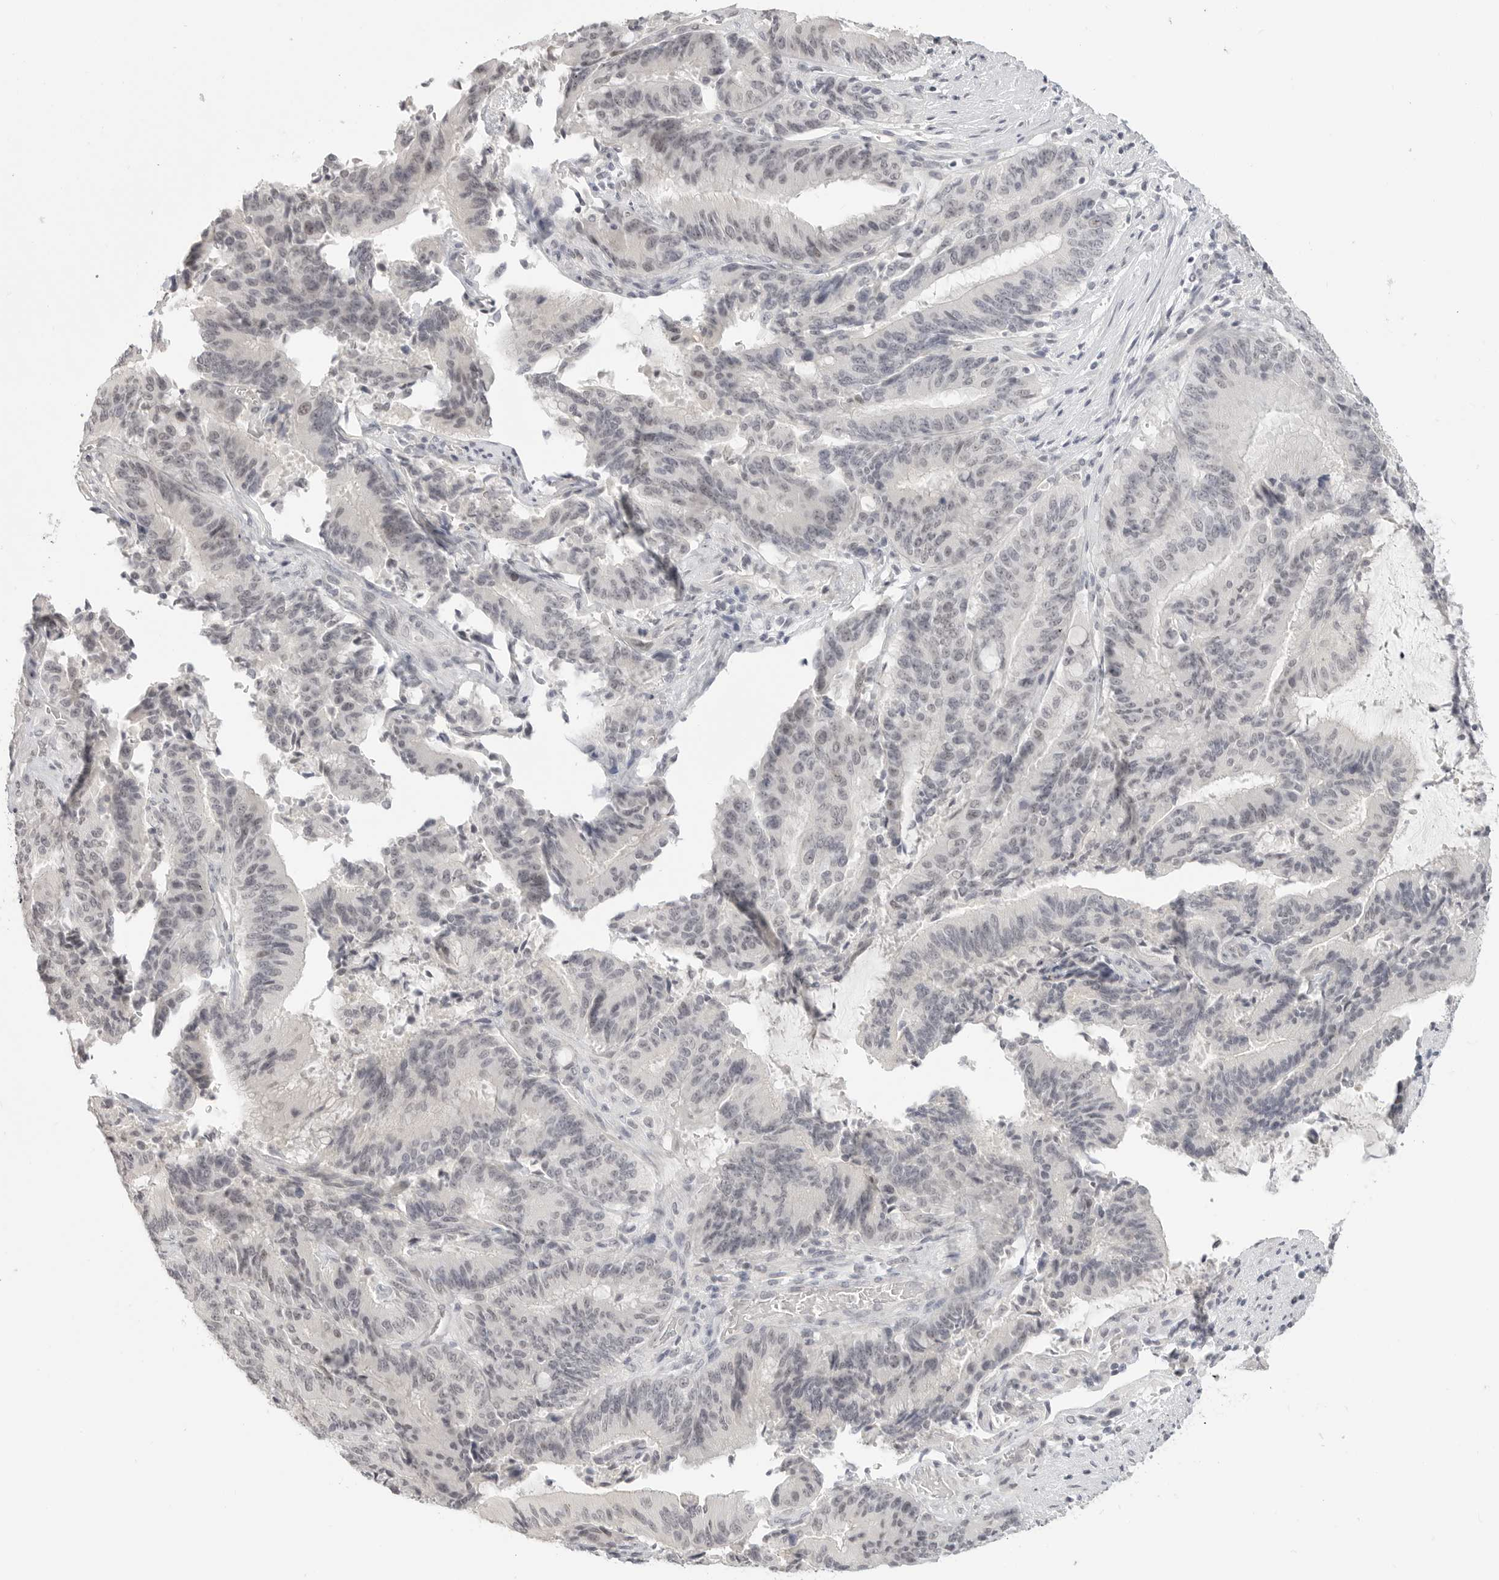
{"staining": {"intensity": "negative", "quantity": "none", "location": "none"}, "tissue": "liver cancer", "cell_type": "Tumor cells", "image_type": "cancer", "snomed": [{"axis": "morphology", "description": "Normal tissue, NOS"}, {"axis": "morphology", "description": "Cholangiocarcinoma"}, {"axis": "topography", "description": "Liver"}, {"axis": "topography", "description": "Peripheral nerve tissue"}], "caption": "There is no significant expression in tumor cells of liver cancer.", "gene": "KLK11", "patient": {"sex": "female", "age": 73}}